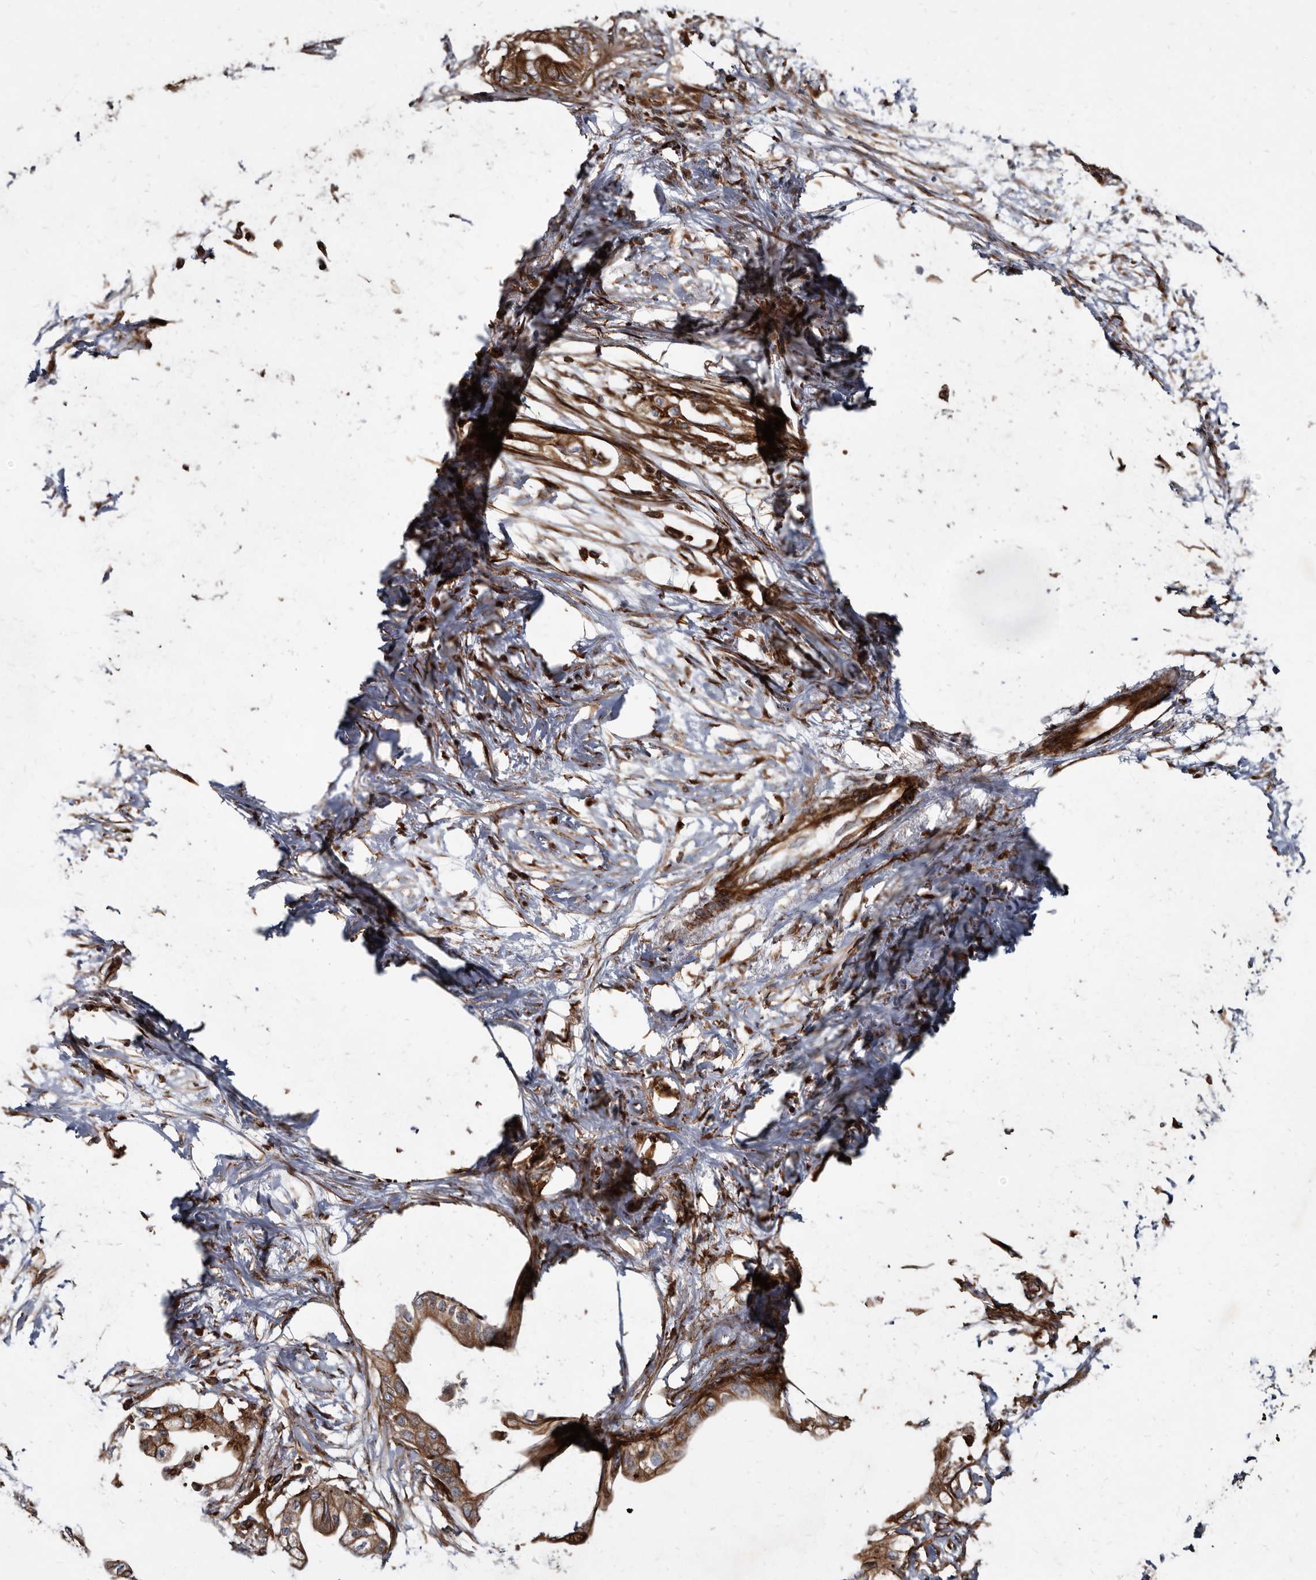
{"staining": {"intensity": "moderate", "quantity": ">75%", "location": "cytoplasmic/membranous"}, "tissue": "pancreatic cancer", "cell_type": "Tumor cells", "image_type": "cancer", "snomed": [{"axis": "morphology", "description": "Normal tissue, NOS"}, {"axis": "morphology", "description": "Adenocarcinoma, NOS"}, {"axis": "topography", "description": "Pancreas"}, {"axis": "topography", "description": "Duodenum"}], "caption": "The photomicrograph exhibits immunohistochemical staining of adenocarcinoma (pancreatic). There is moderate cytoplasmic/membranous positivity is present in about >75% of tumor cells.", "gene": "KCTD20", "patient": {"sex": "female", "age": 60}}